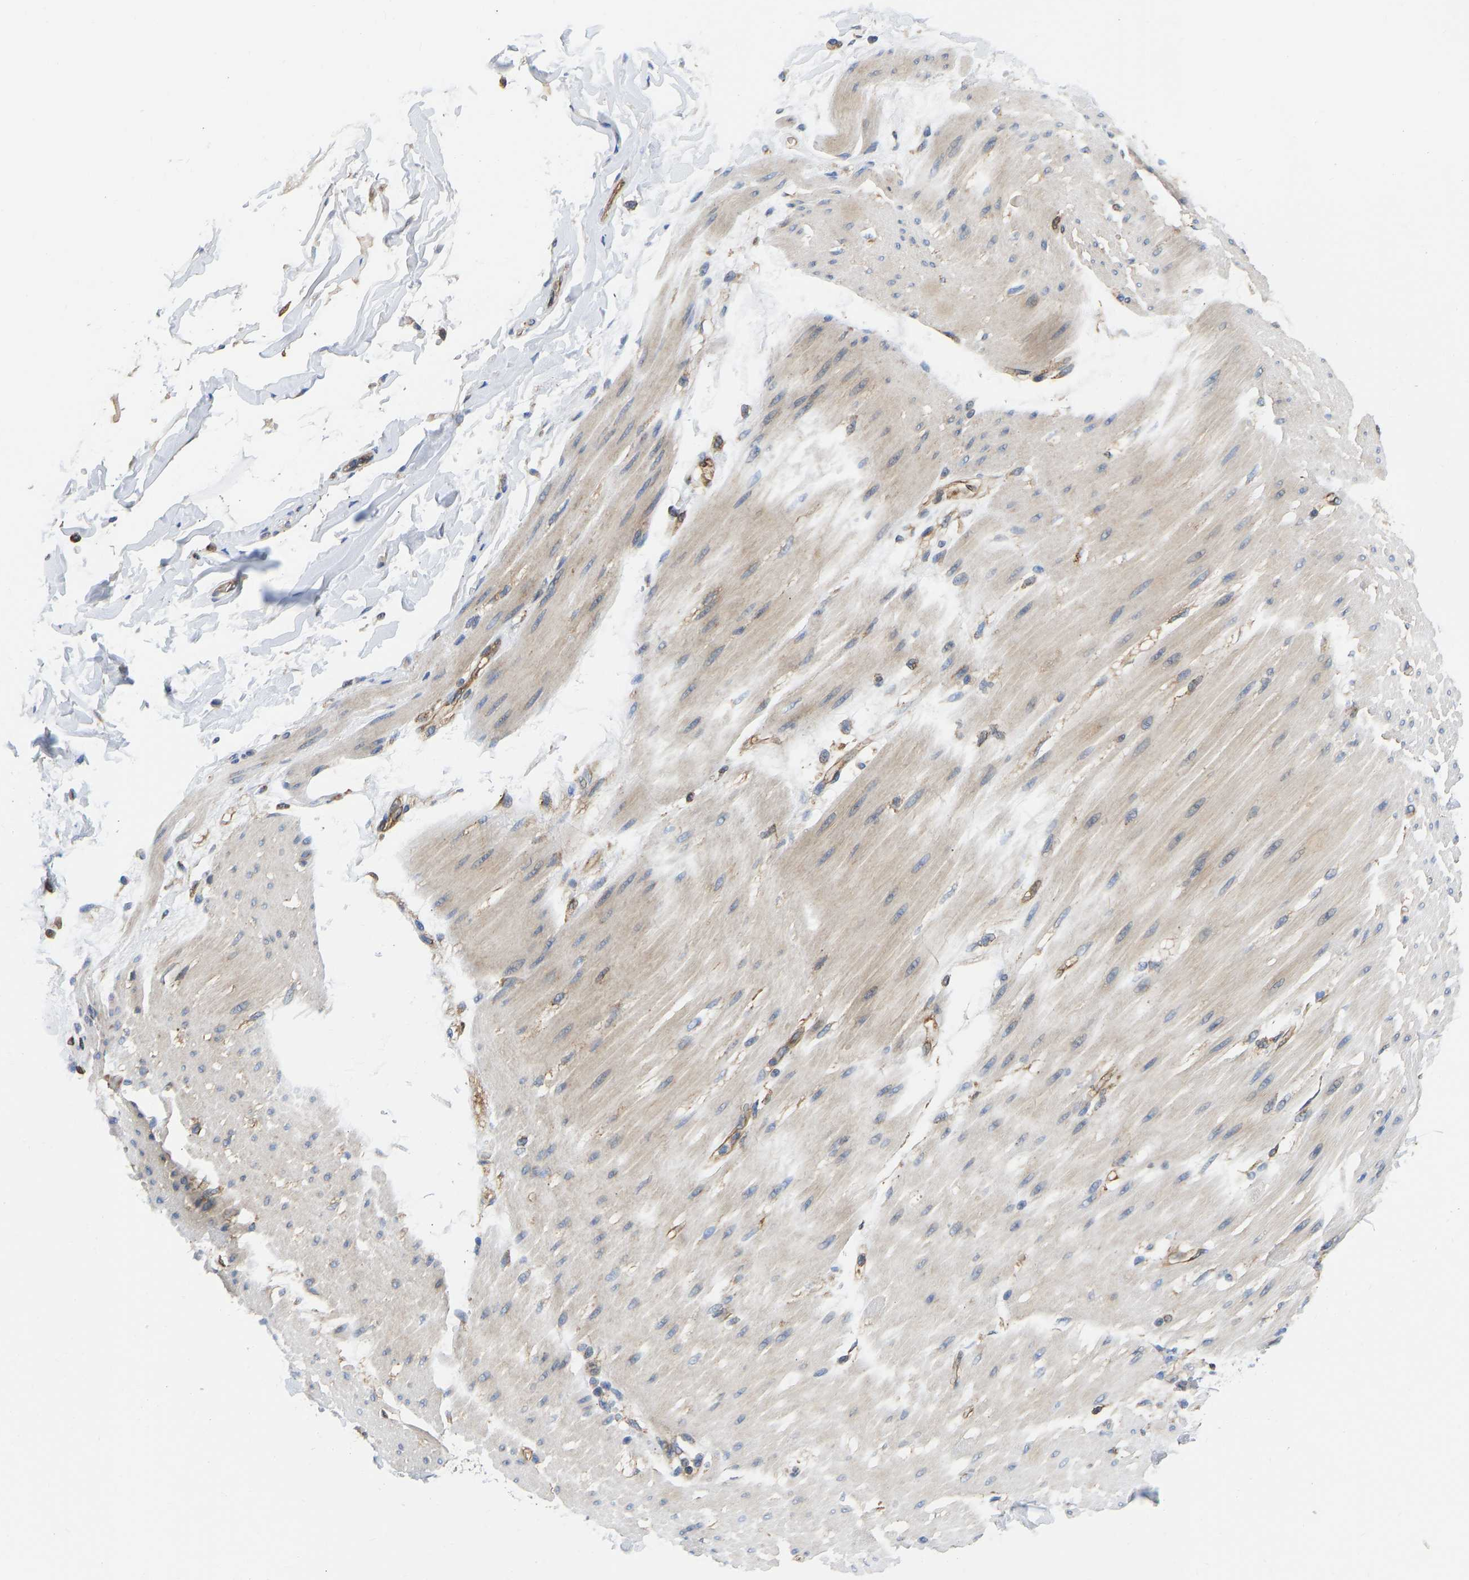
{"staining": {"intensity": "weak", "quantity": ">75%", "location": "cytoplasmic/membranous"}, "tissue": "adipose tissue", "cell_type": "Adipocytes", "image_type": "normal", "snomed": [{"axis": "morphology", "description": "Normal tissue, NOS"}, {"axis": "morphology", "description": "Adenocarcinoma, NOS"}, {"axis": "topography", "description": "Duodenum"}, {"axis": "topography", "description": "Peripheral nerve tissue"}], "caption": "Immunohistochemistry of benign adipose tissue demonstrates low levels of weak cytoplasmic/membranous positivity in approximately >75% of adipocytes.", "gene": "FLNB", "patient": {"sex": "female", "age": 60}}